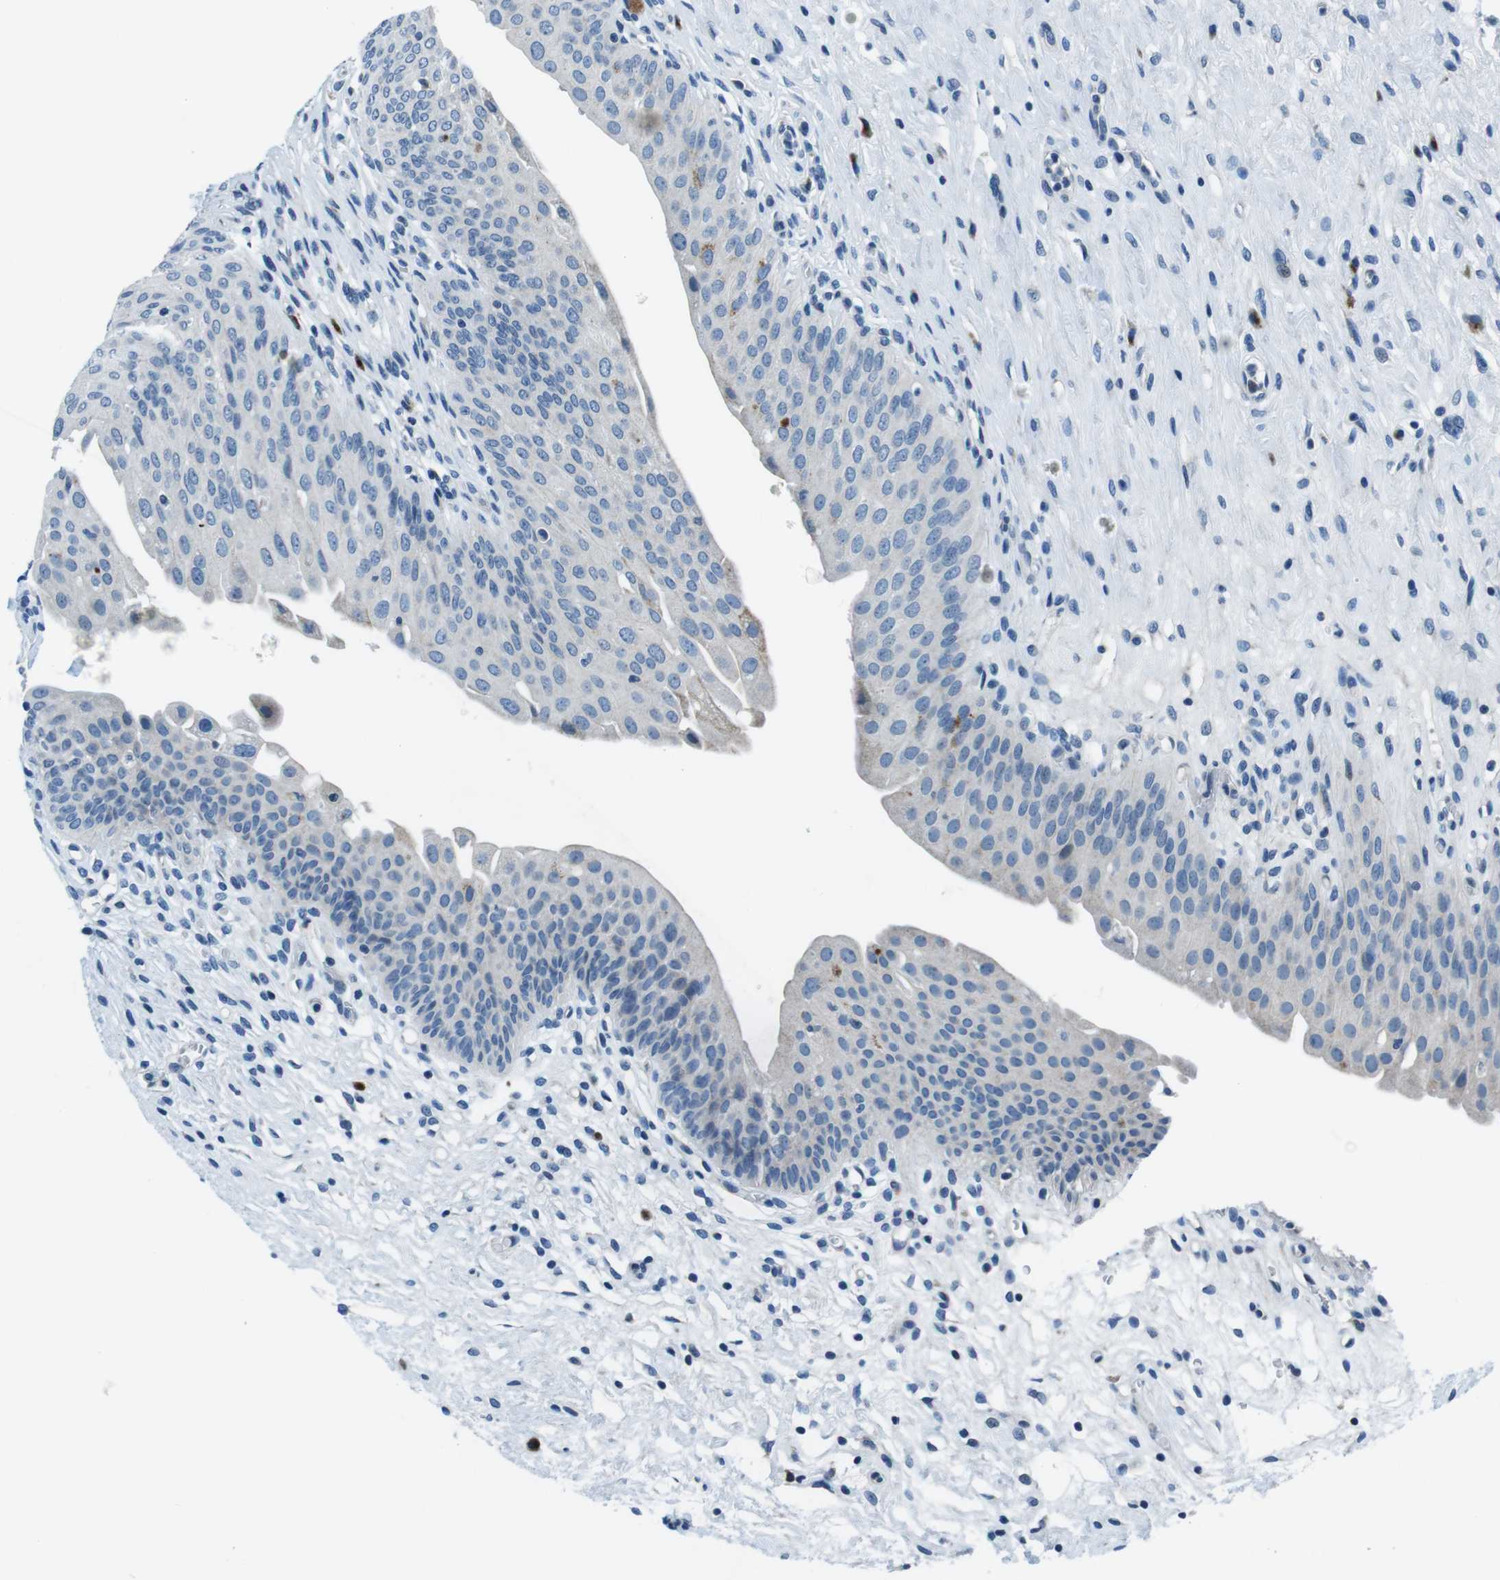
{"staining": {"intensity": "weak", "quantity": "<25%", "location": "cytoplasmic/membranous"}, "tissue": "urinary bladder", "cell_type": "Urothelial cells", "image_type": "normal", "snomed": [{"axis": "morphology", "description": "Normal tissue, NOS"}, {"axis": "topography", "description": "Urinary bladder"}], "caption": "Immunohistochemistry (IHC) histopathology image of normal urinary bladder: urinary bladder stained with DAB (3,3'-diaminobenzidine) shows no significant protein staining in urothelial cells.", "gene": "NUCB2", "patient": {"sex": "male", "age": 46}}